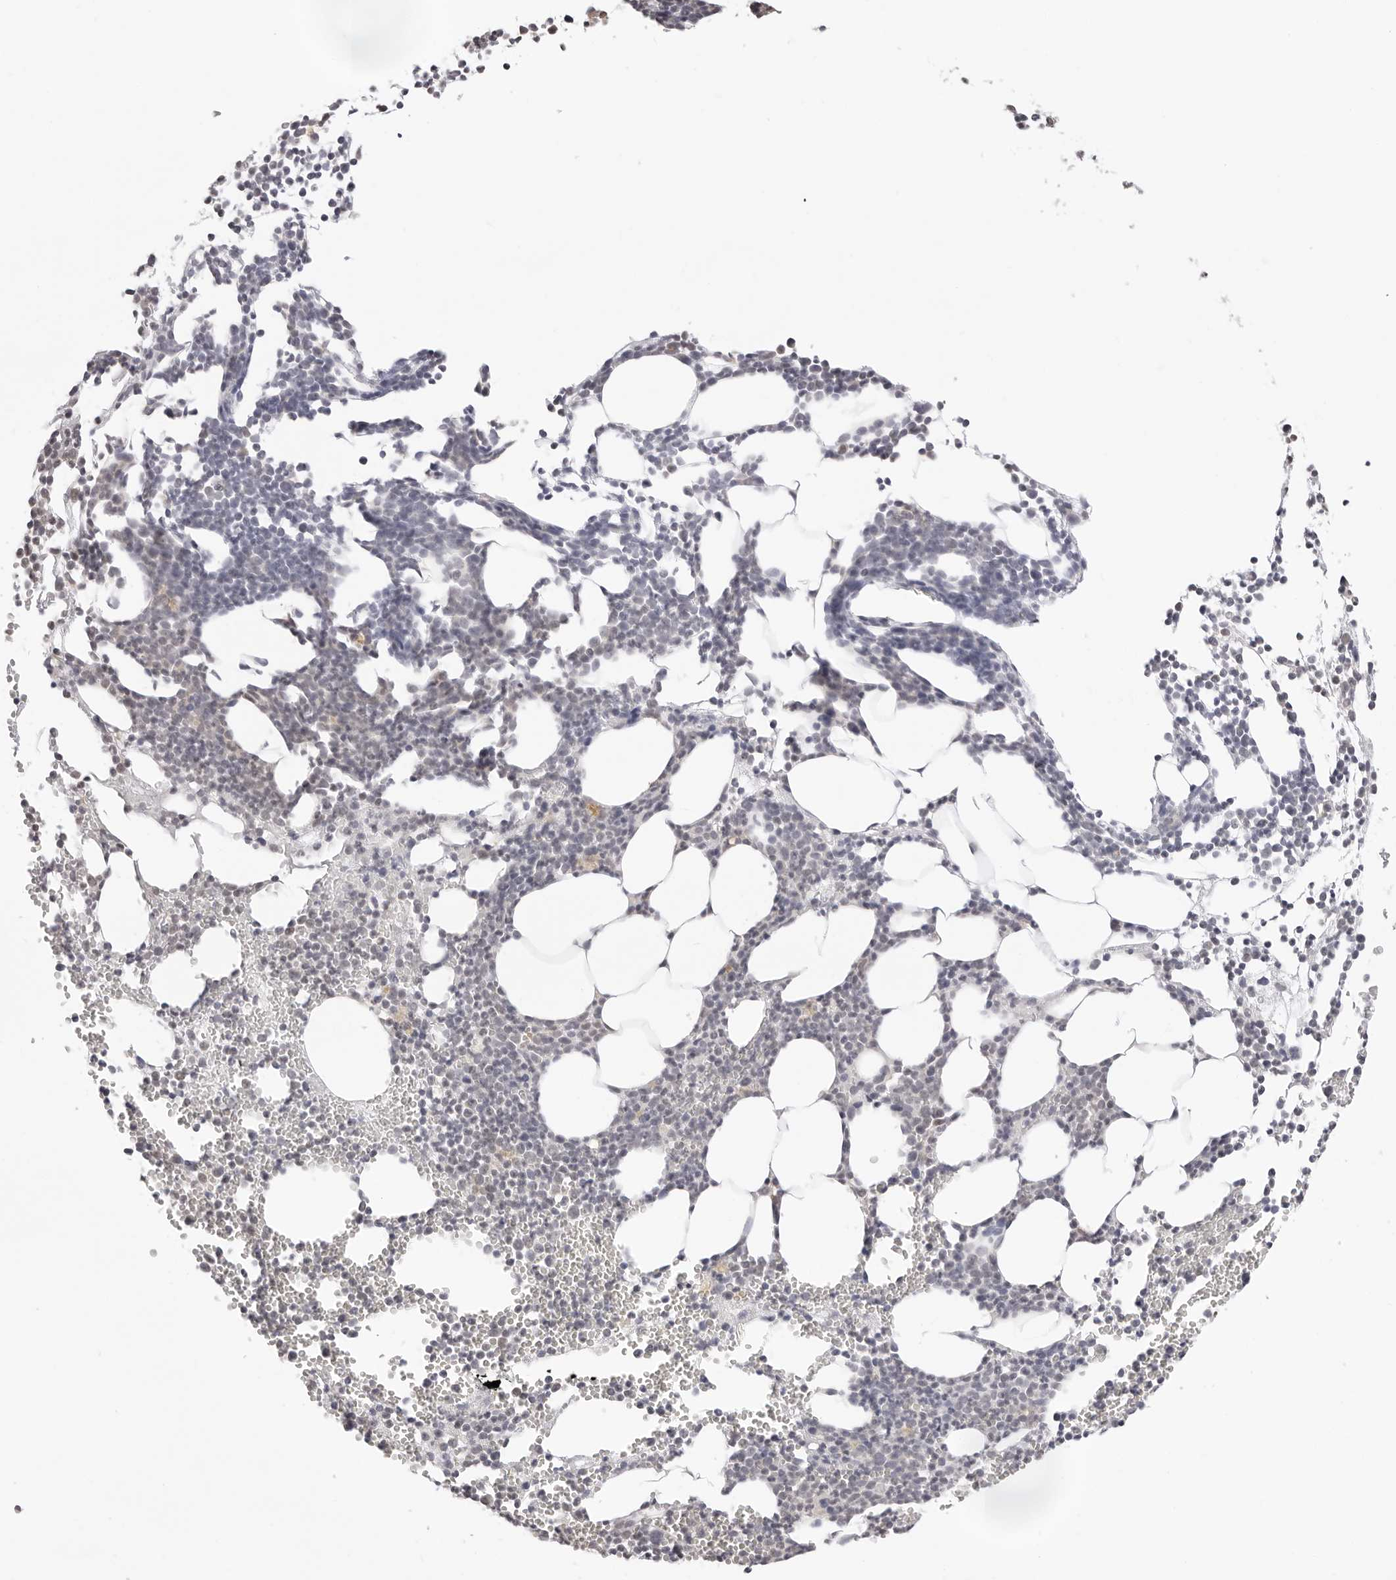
{"staining": {"intensity": "moderate", "quantity": "<25%", "location": "cytoplasmic/membranous"}, "tissue": "bone marrow", "cell_type": "Hematopoietic cells", "image_type": "normal", "snomed": [{"axis": "morphology", "description": "Normal tissue, NOS"}, {"axis": "topography", "description": "Bone marrow"}], "caption": "Bone marrow stained with DAB (3,3'-diaminobenzidine) immunohistochemistry shows low levels of moderate cytoplasmic/membranous positivity in about <25% of hematopoietic cells. (DAB IHC with brightfield microscopy, high magnification).", "gene": "FDPS", "patient": {"sex": "female", "age": 67}}